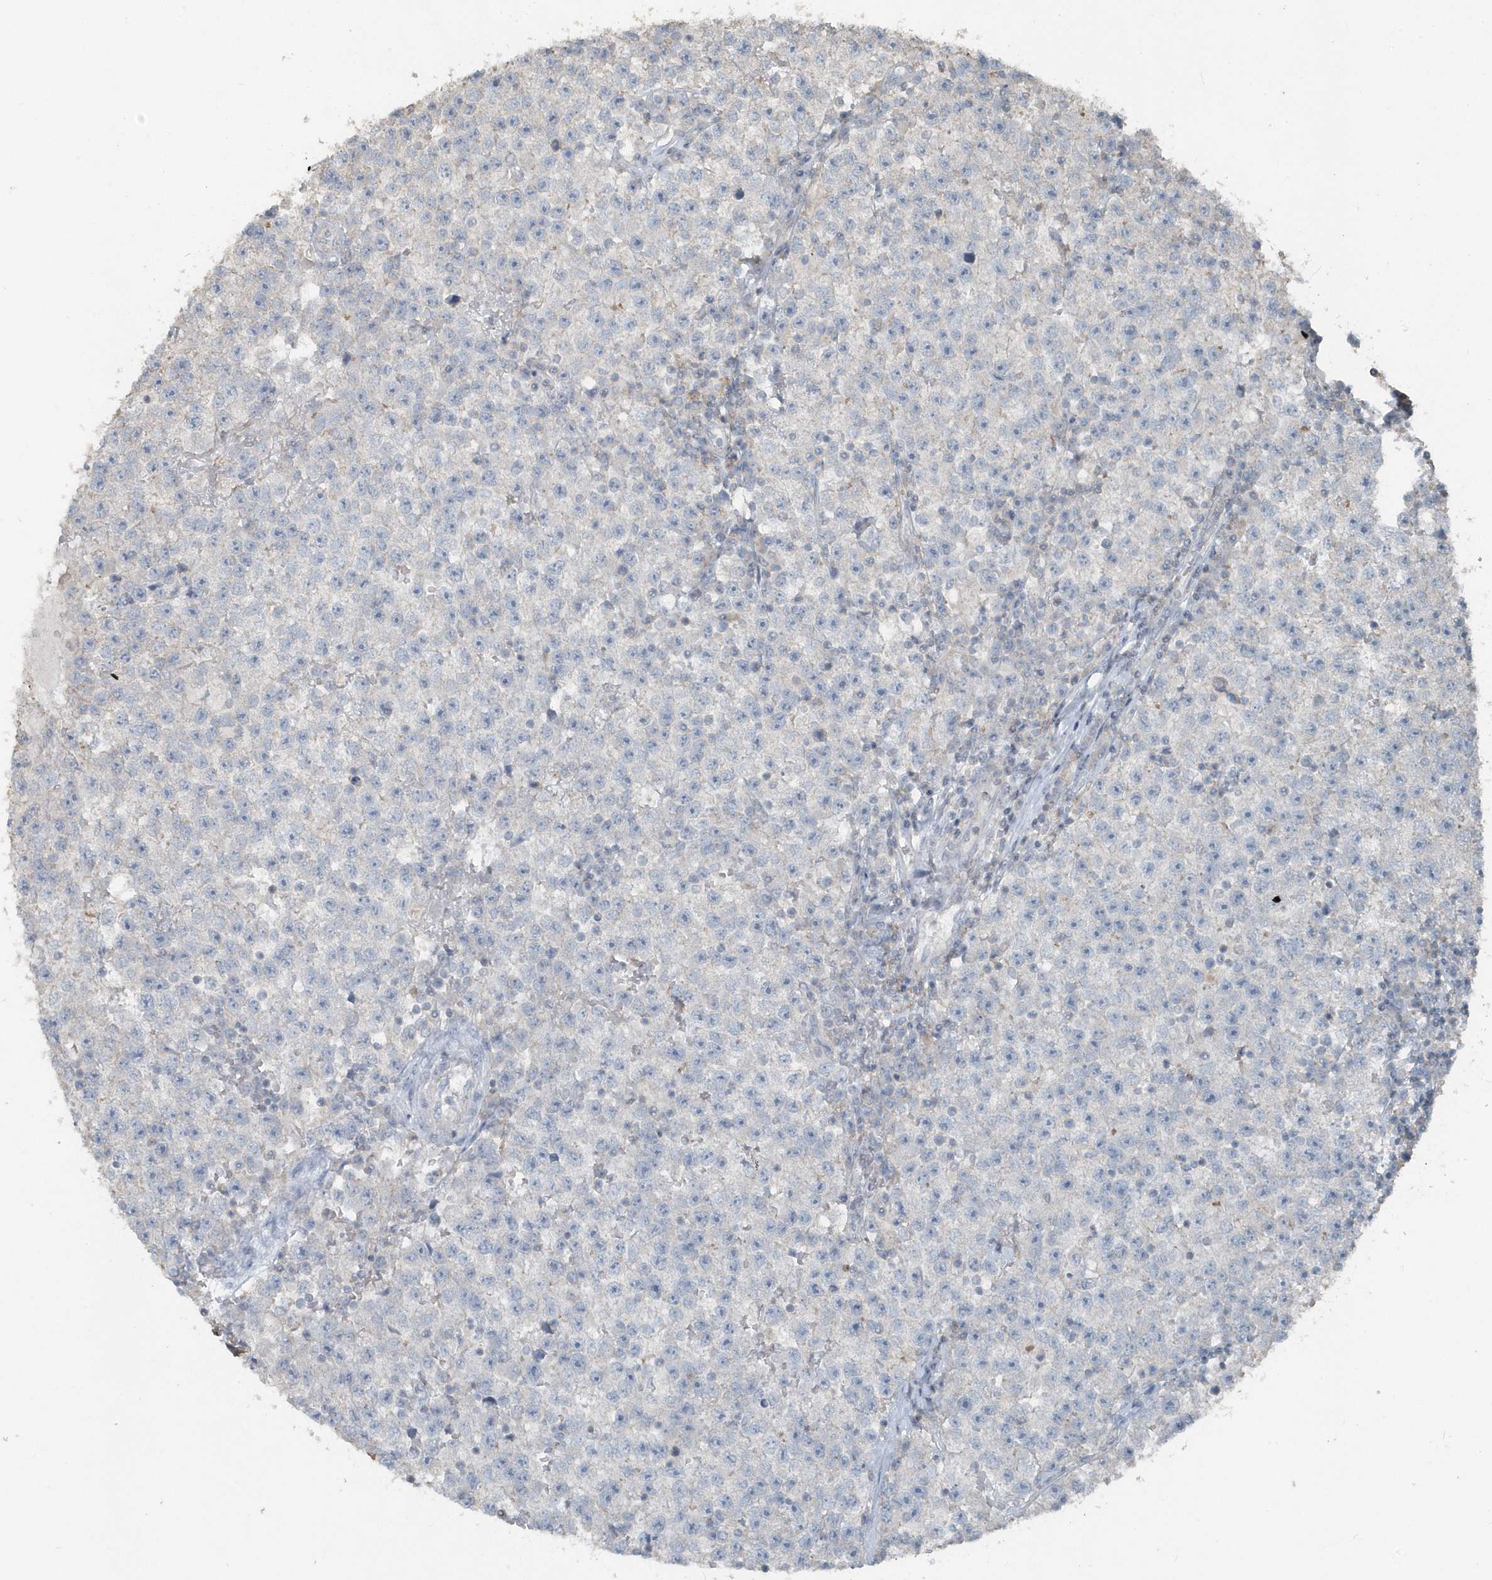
{"staining": {"intensity": "negative", "quantity": "none", "location": "none"}, "tissue": "testis cancer", "cell_type": "Tumor cells", "image_type": "cancer", "snomed": [{"axis": "morphology", "description": "Seminoma, NOS"}, {"axis": "topography", "description": "Testis"}], "caption": "Immunohistochemistry micrograph of neoplastic tissue: testis cancer (seminoma) stained with DAB displays no significant protein staining in tumor cells. Brightfield microscopy of immunohistochemistry (IHC) stained with DAB (3,3'-diaminobenzidine) (brown) and hematoxylin (blue), captured at high magnification.", "gene": "ACTC1", "patient": {"sex": "male", "age": 22}}